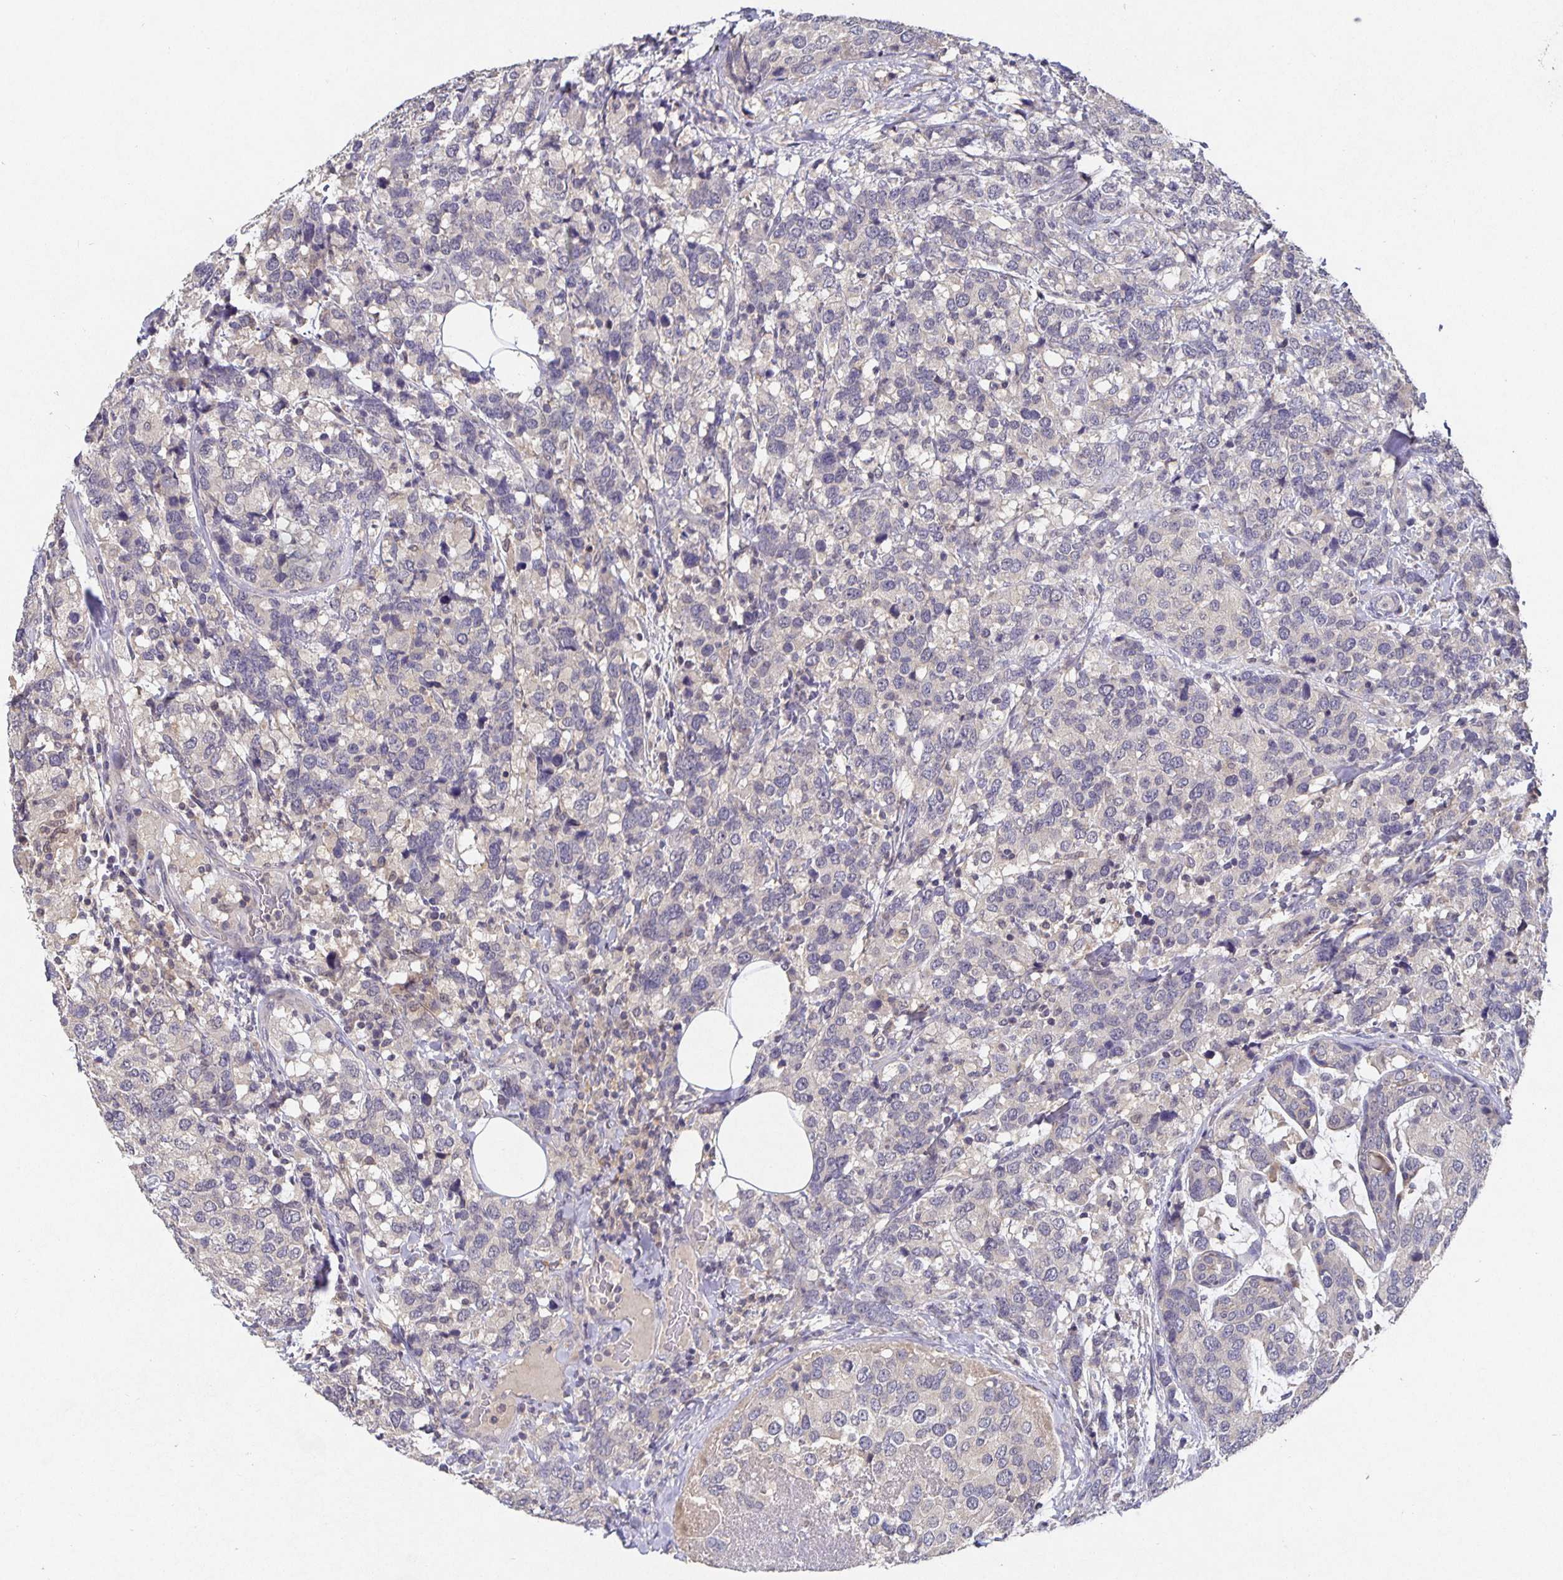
{"staining": {"intensity": "negative", "quantity": "none", "location": "none"}, "tissue": "breast cancer", "cell_type": "Tumor cells", "image_type": "cancer", "snomed": [{"axis": "morphology", "description": "Lobular carcinoma"}, {"axis": "topography", "description": "Breast"}], "caption": "Immunohistochemistry (IHC) of breast lobular carcinoma displays no positivity in tumor cells.", "gene": "HEPN1", "patient": {"sex": "female", "age": 59}}